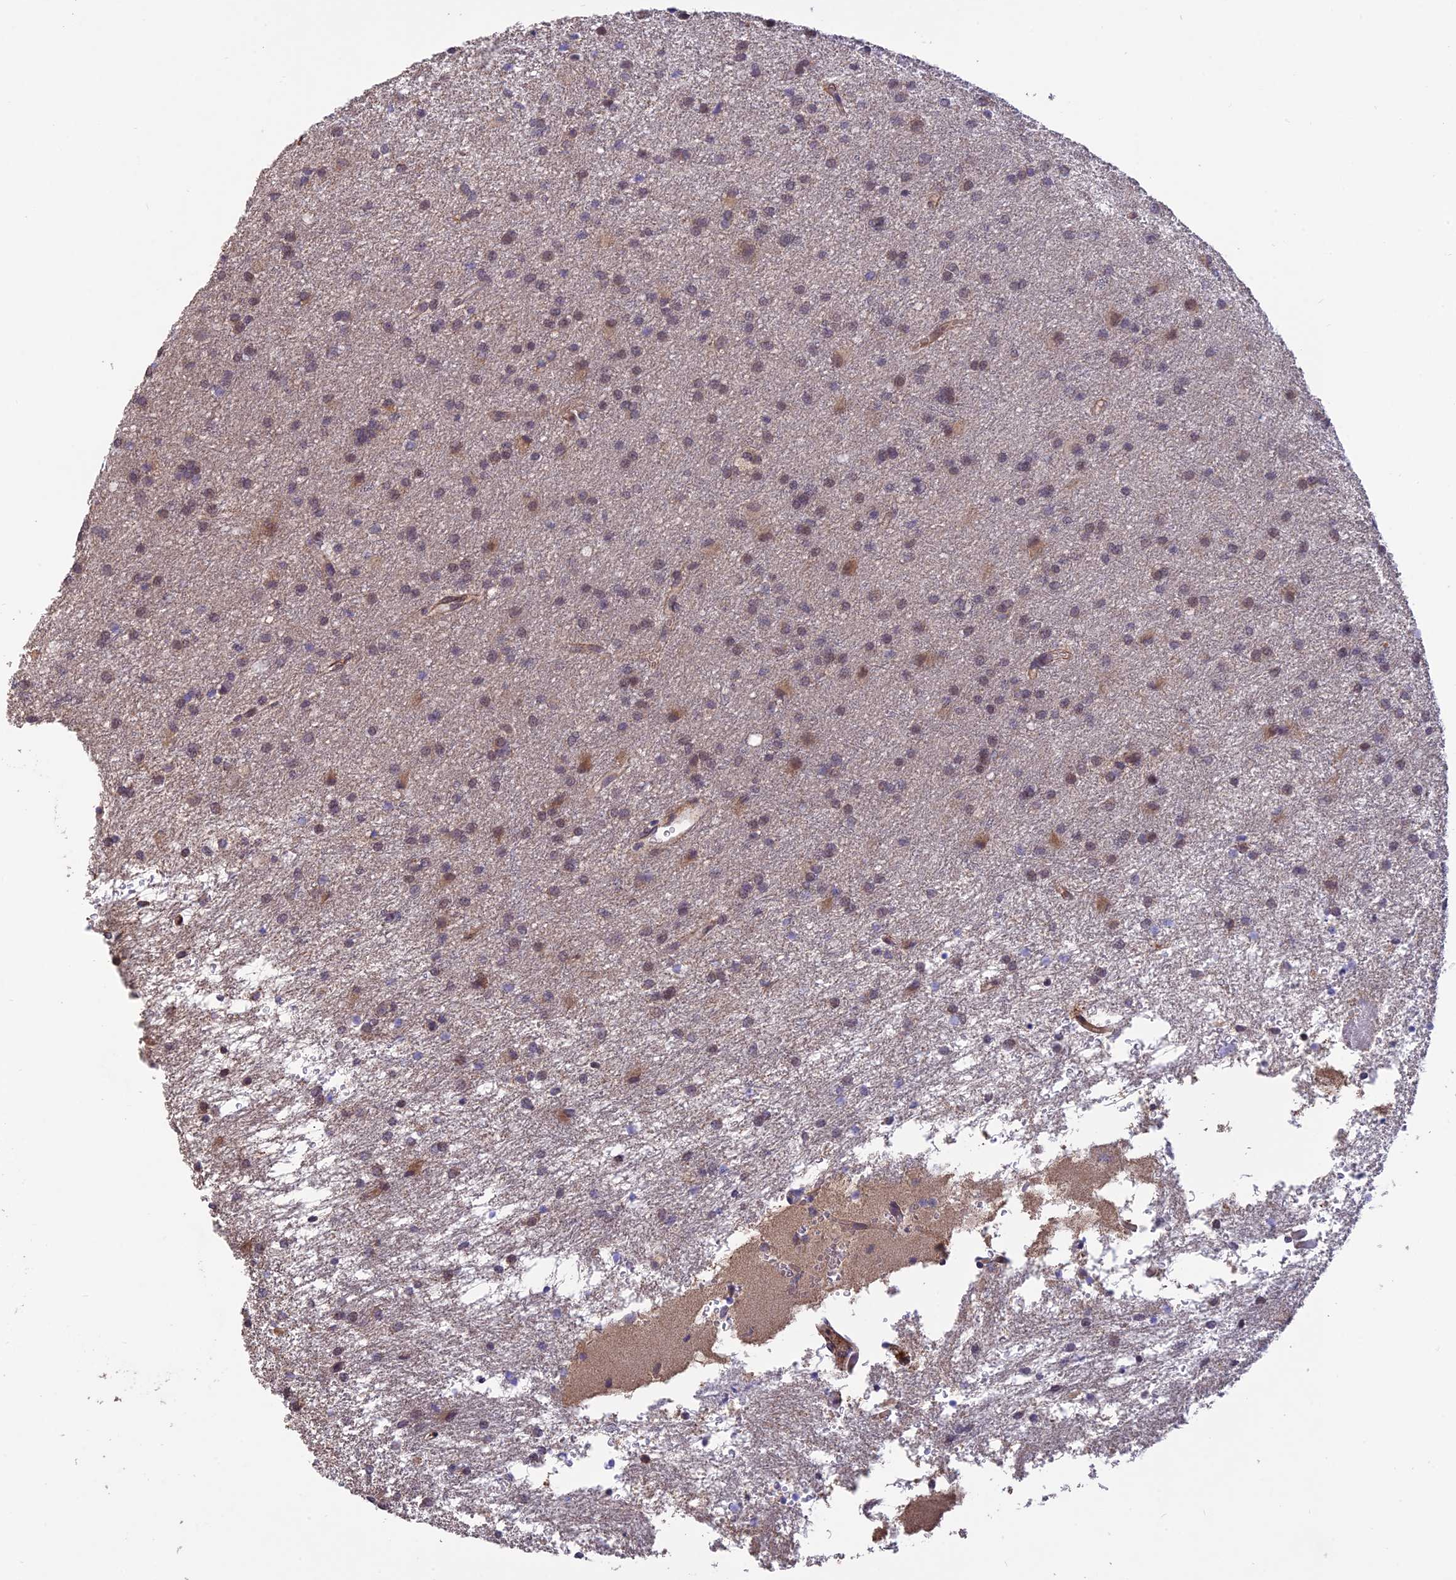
{"staining": {"intensity": "weak", "quantity": "<25%", "location": "nuclear"}, "tissue": "glioma", "cell_type": "Tumor cells", "image_type": "cancer", "snomed": [{"axis": "morphology", "description": "Glioma, malignant, High grade"}, {"axis": "topography", "description": "Brain"}], "caption": "There is no significant staining in tumor cells of glioma. (IHC, brightfield microscopy, high magnification).", "gene": "PAGR1", "patient": {"sex": "female", "age": 50}}